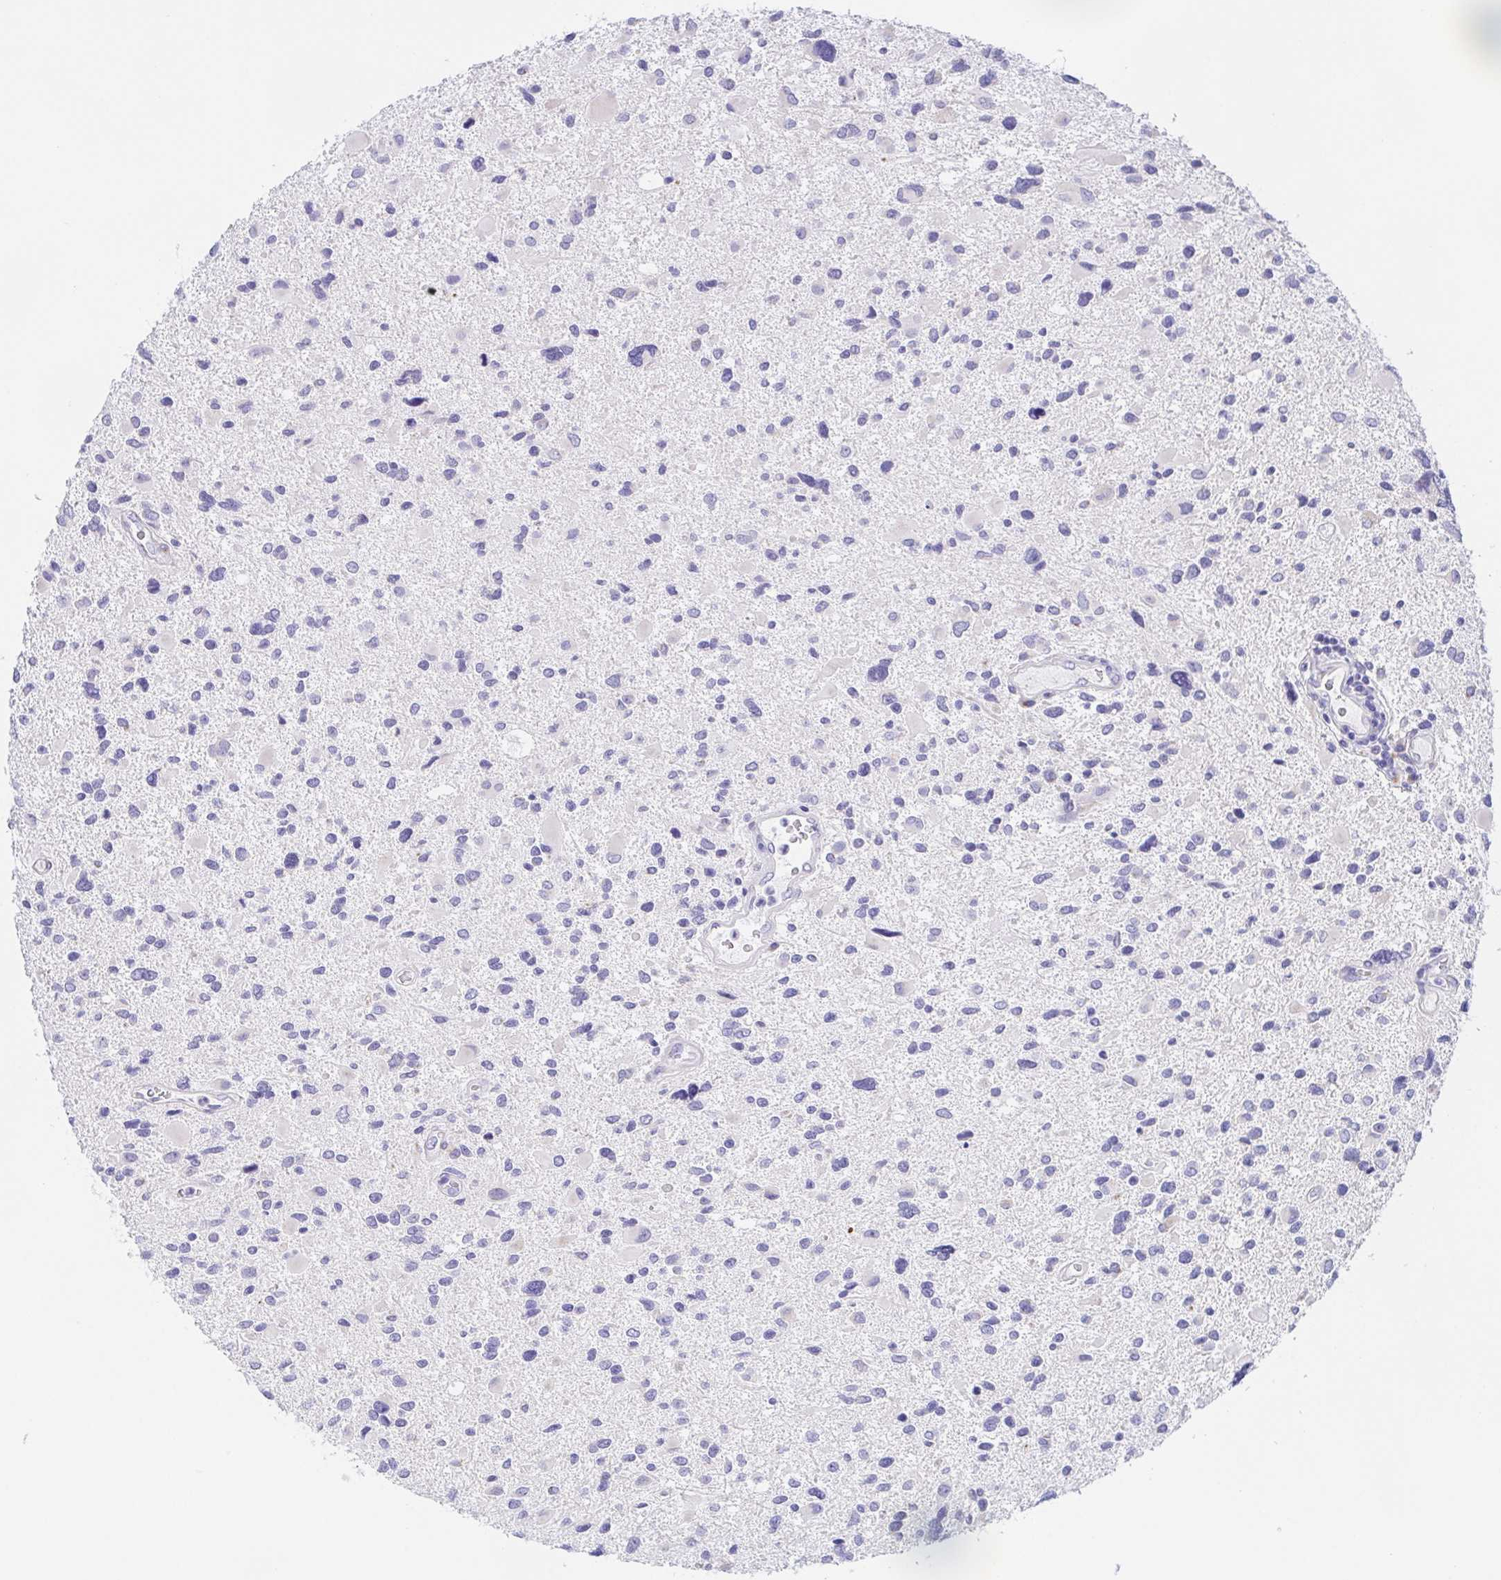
{"staining": {"intensity": "negative", "quantity": "none", "location": "none"}, "tissue": "glioma", "cell_type": "Tumor cells", "image_type": "cancer", "snomed": [{"axis": "morphology", "description": "Glioma, malignant, Low grade"}, {"axis": "topography", "description": "Brain"}], "caption": "Glioma was stained to show a protein in brown. There is no significant staining in tumor cells.", "gene": "SCG3", "patient": {"sex": "female", "age": 32}}